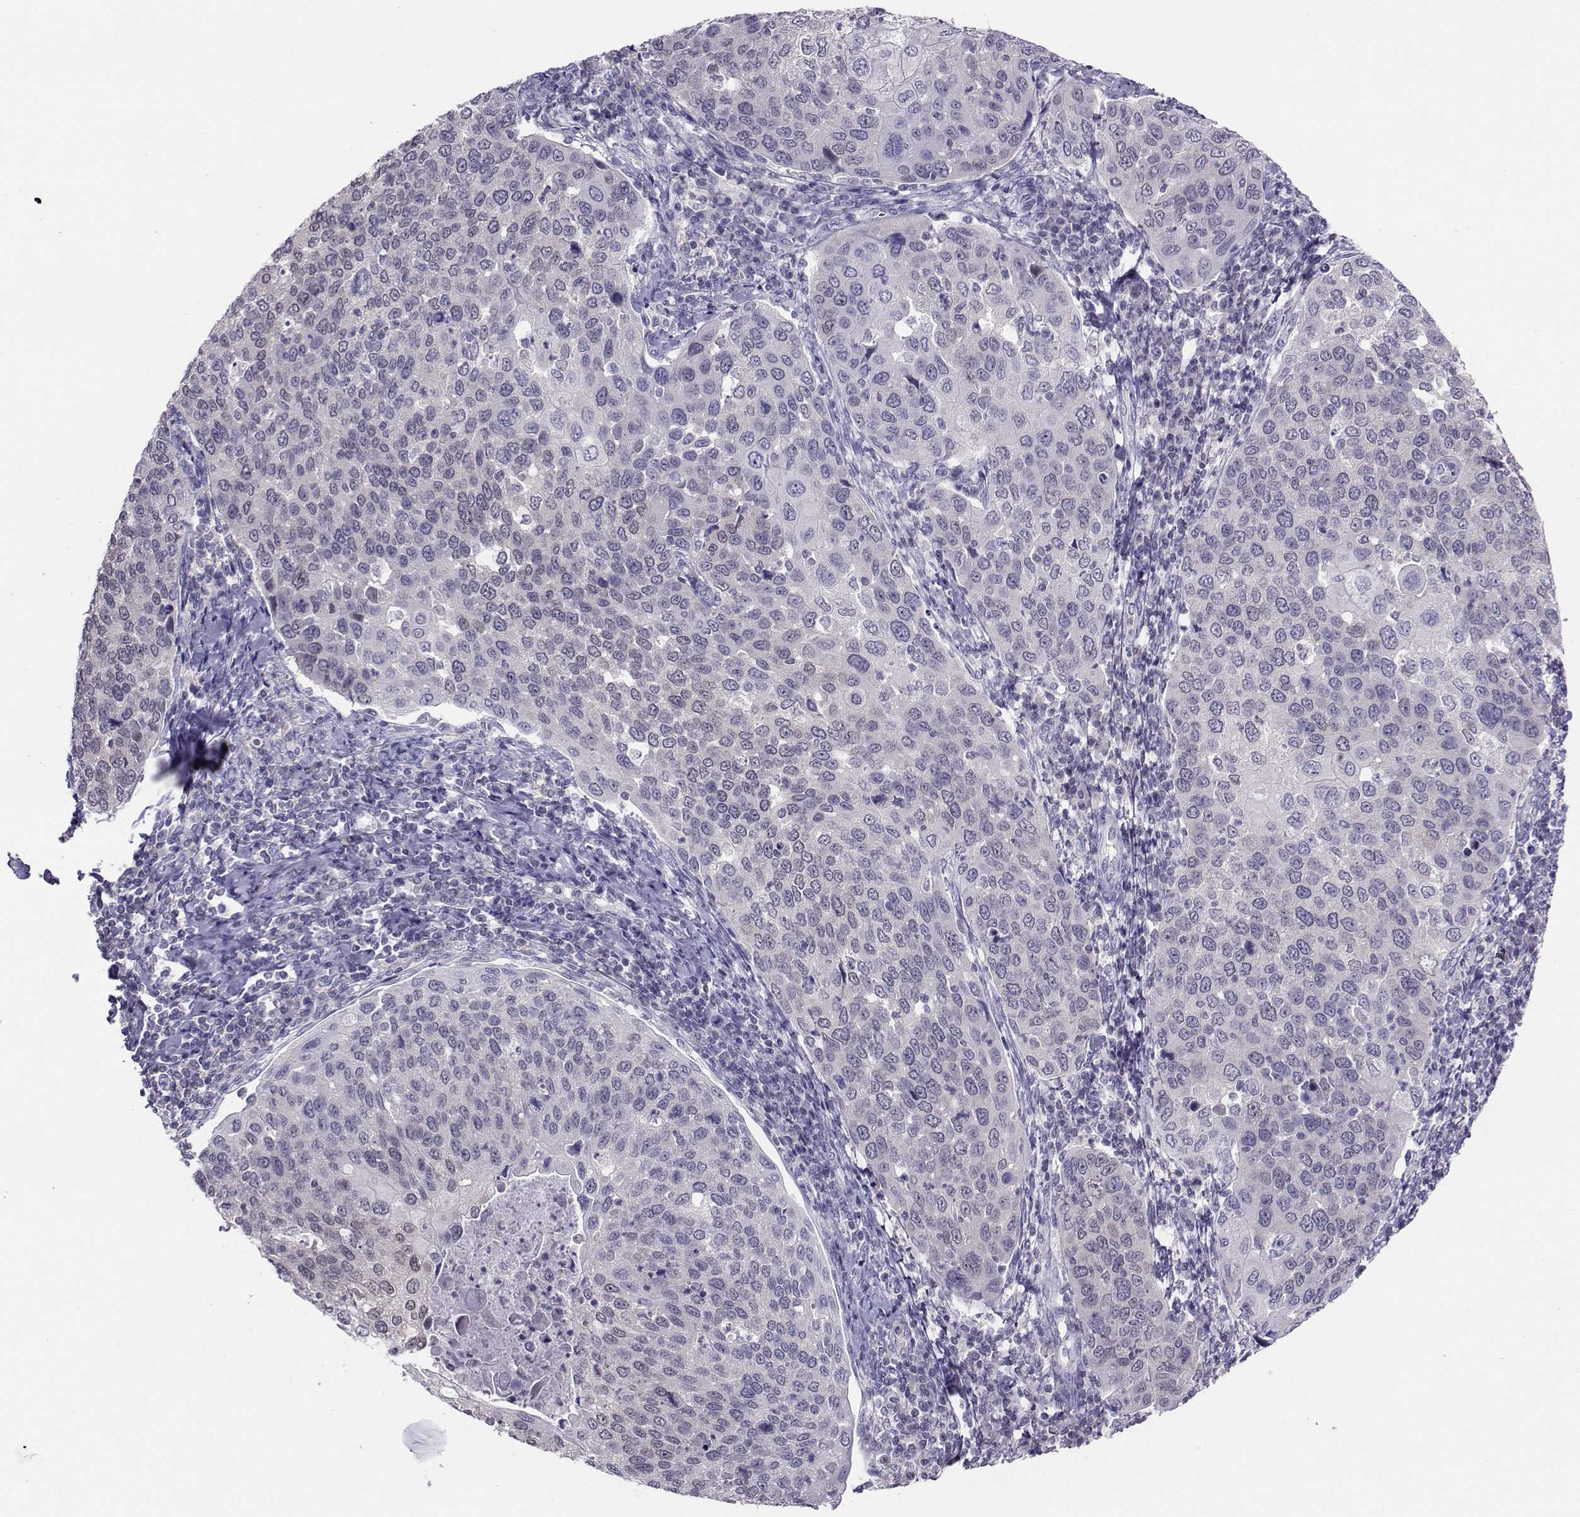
{"staining": {"intensity": "negative", "quantity": "none", "location": "none"}, "tissue": "cervical cancer", "cell_type": "Tumor cells", "image_type": "cancer", "snomed": [{"axis": "morphology", "description": "Squamous cell carcinoma, NOS"}, {"axis": "topography", "description": "Cervix"}], "caption": "Image shows no protein positivity in tumor cells of cervical squamous cell carcinoma tissue.", "gene": "PGK1", "patient": {"sex": "female", "age": 54}}